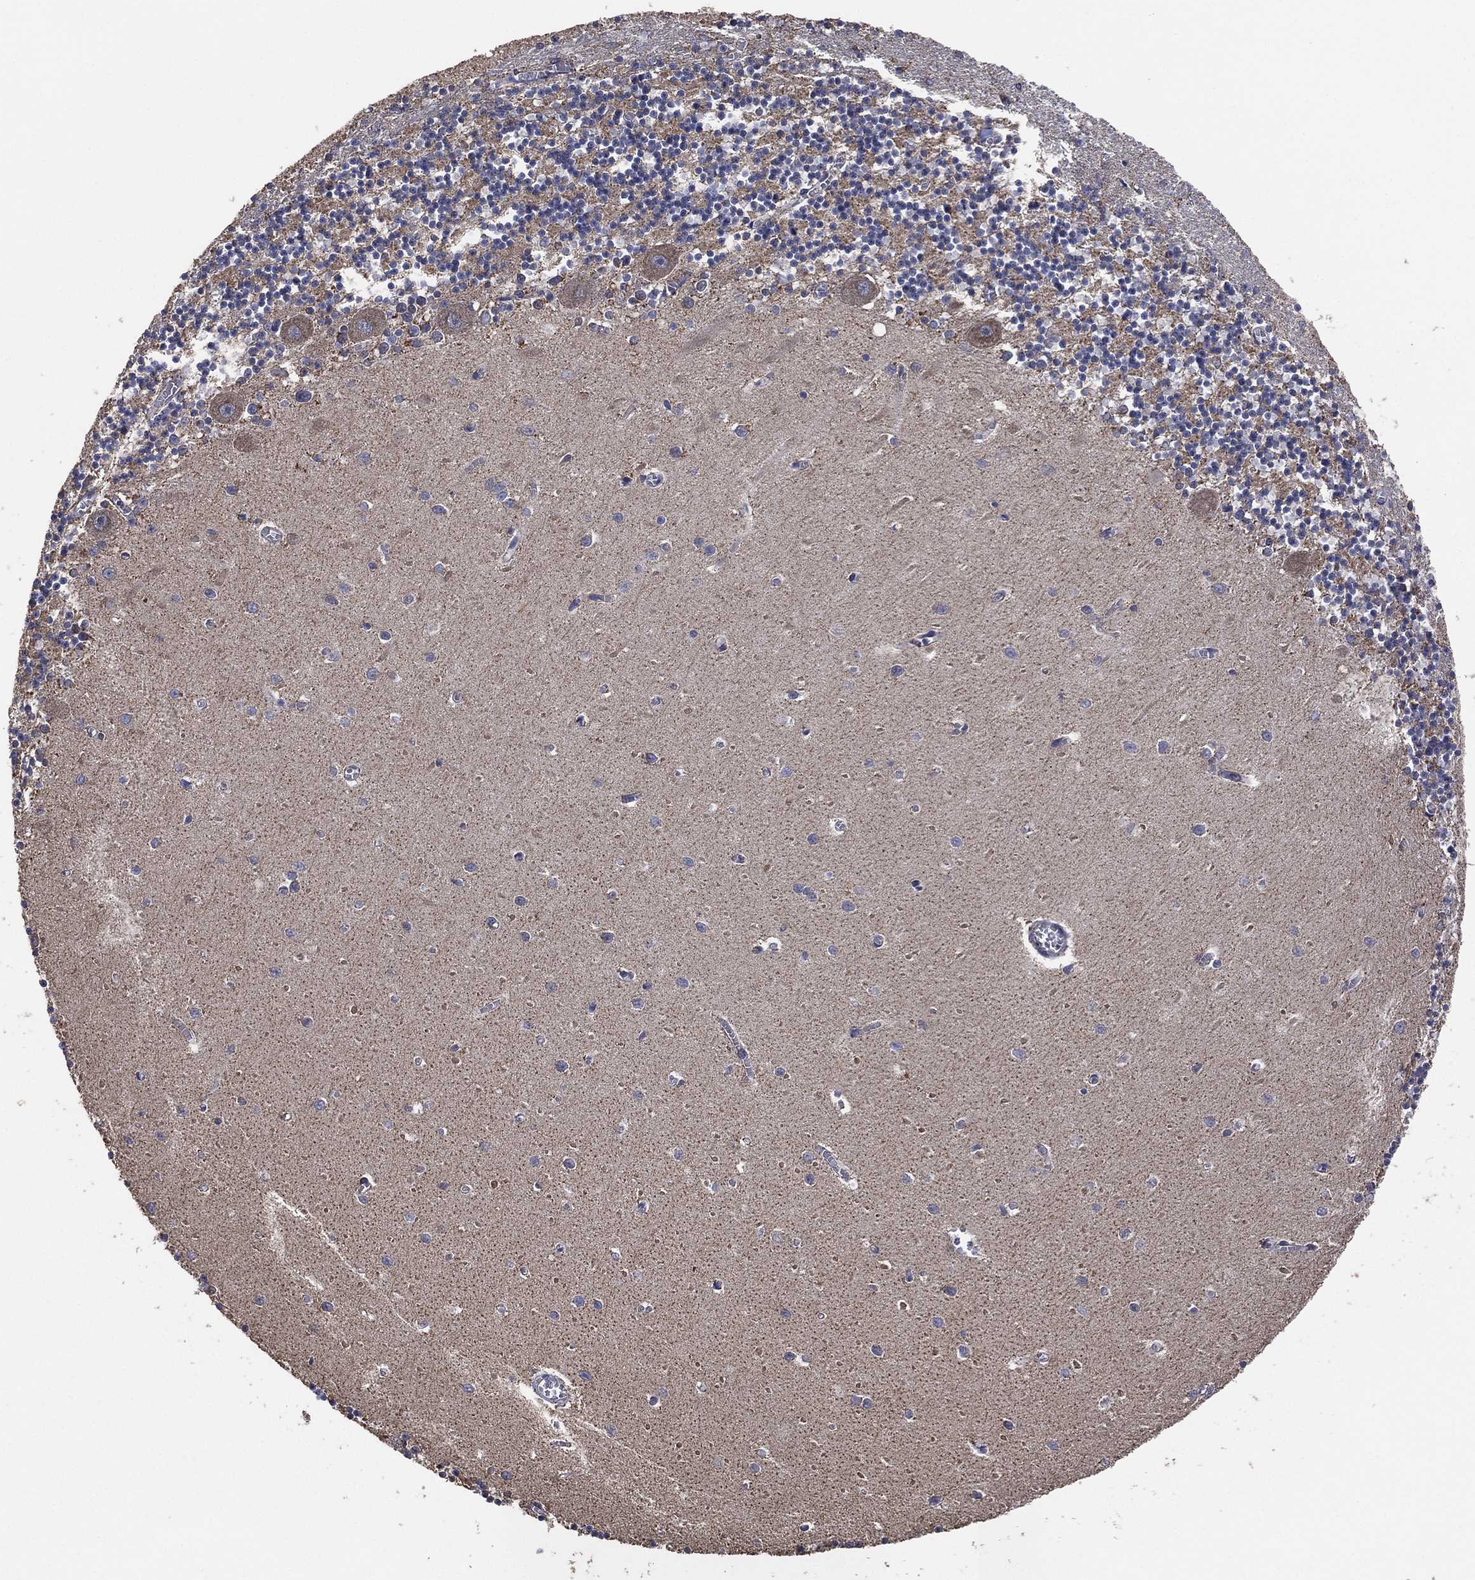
{"staining": {"intensity": "negative", "quantity": "none", "location": "none"}, "tissue": "cerebellum", "cell_type": "Cells in granular layer", "image_type": "normal", "snomed": [{"axis": "morphology", "description": "Normal tissue, NOS"}, {"axis": "topography", "description": "Cerebellum"}], "caption": "The micrograph exhibits no staining of cells in granular layer in benign cerebellum. (DAB IHC visualized using brightfield microscopy, high magnification).", "gene": "LIMD1", "patient": {"sex": "female", "age": 64}}